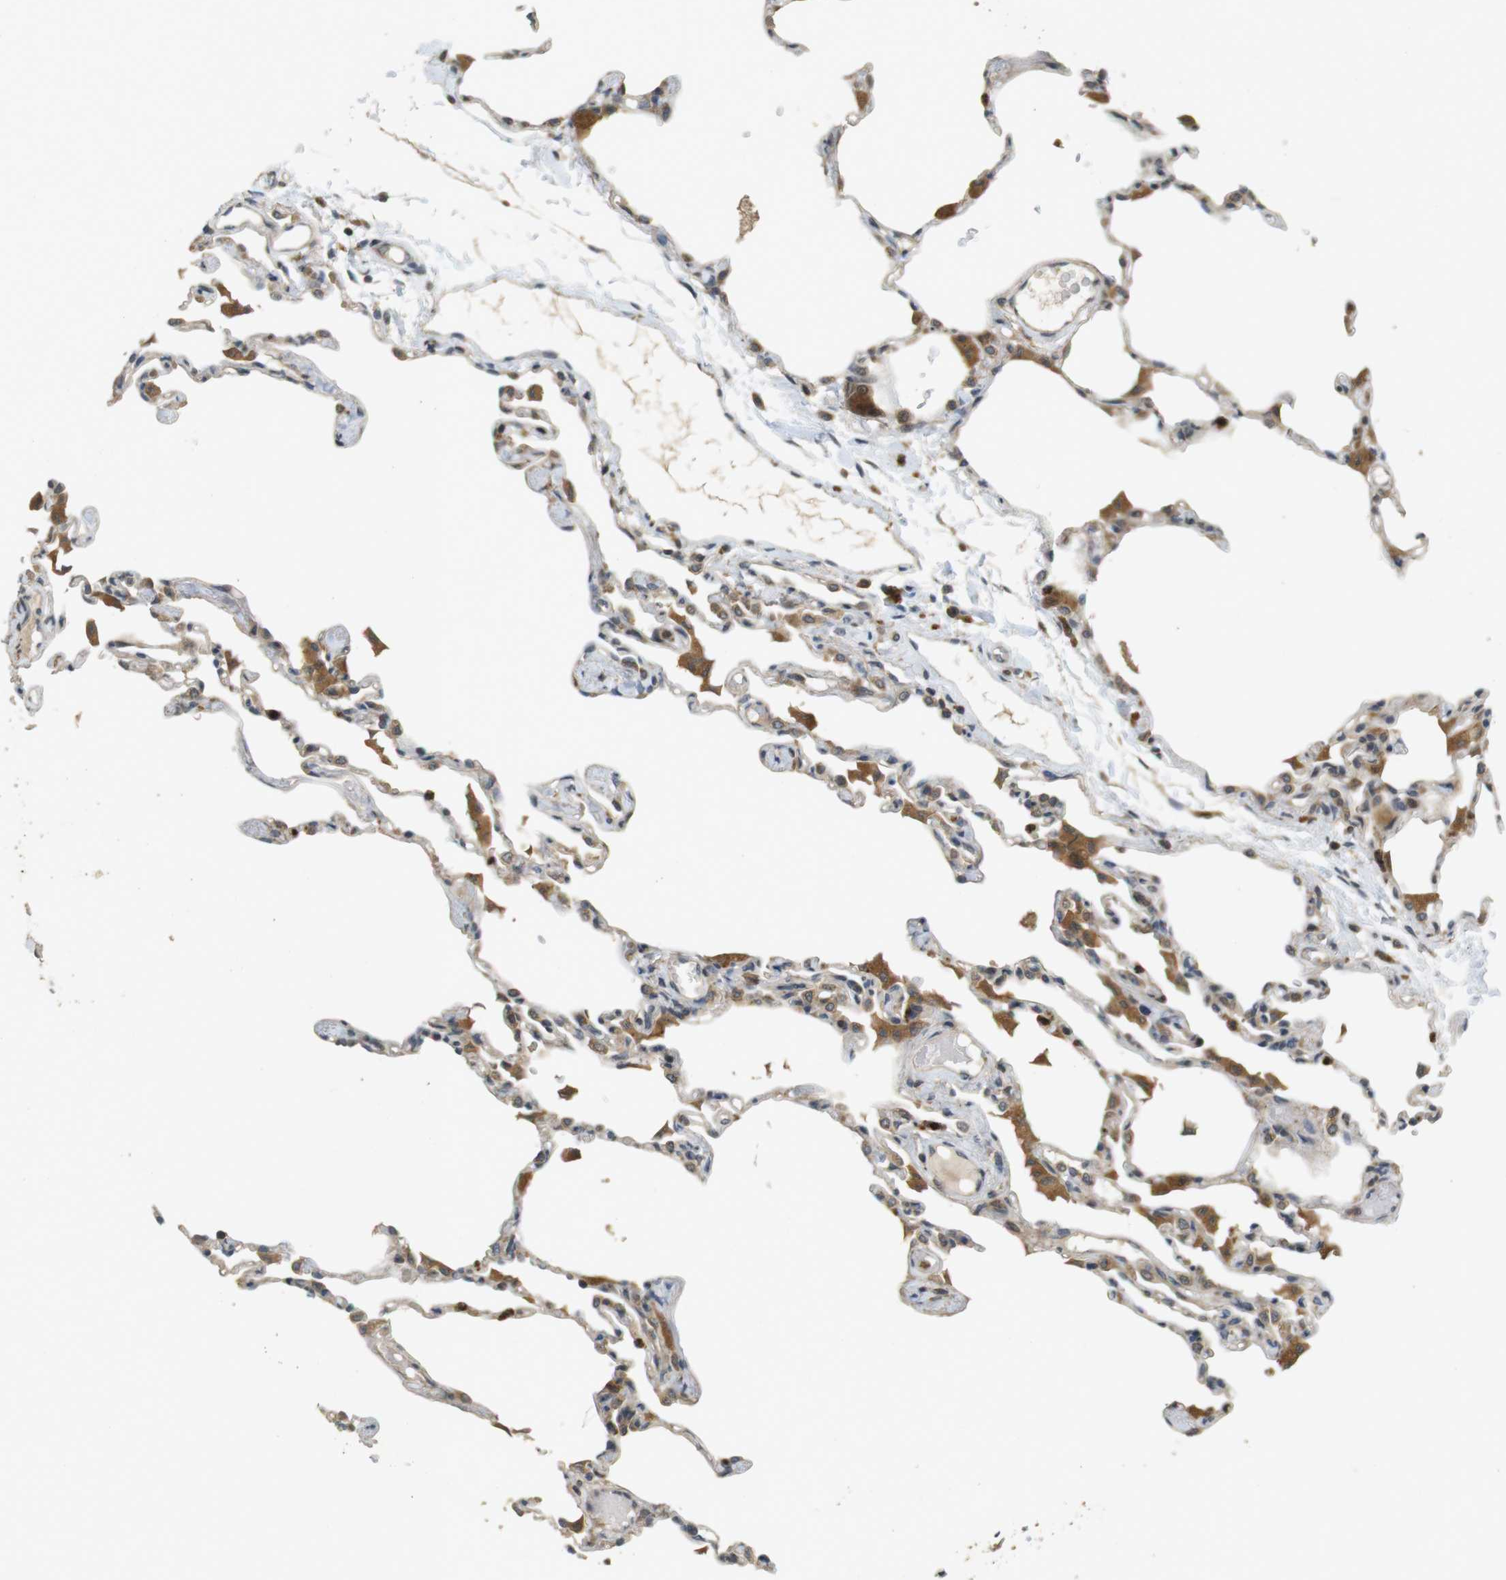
{"staining": {"intensity": "weak", "quantity": "25%-75%", "location": "cytoplasmic/membranous"}, "tissue": "lung", "cell_type": "Alveolar cells", "image_type": "normal", "snomed": [{"axis": "morphology", "description": "Normal tissue, NOS"}, {"axis": "topography", "description": "Lung"}], "caption": "Lung stained for a protein shows weak cytoplasmic/membranous positivity in alveolar cells. (brown staining indicates protein expression, while blue staining denotes nuclei).", "gene": "TMX3", "patient": {"sex": "female", "age": 49}}